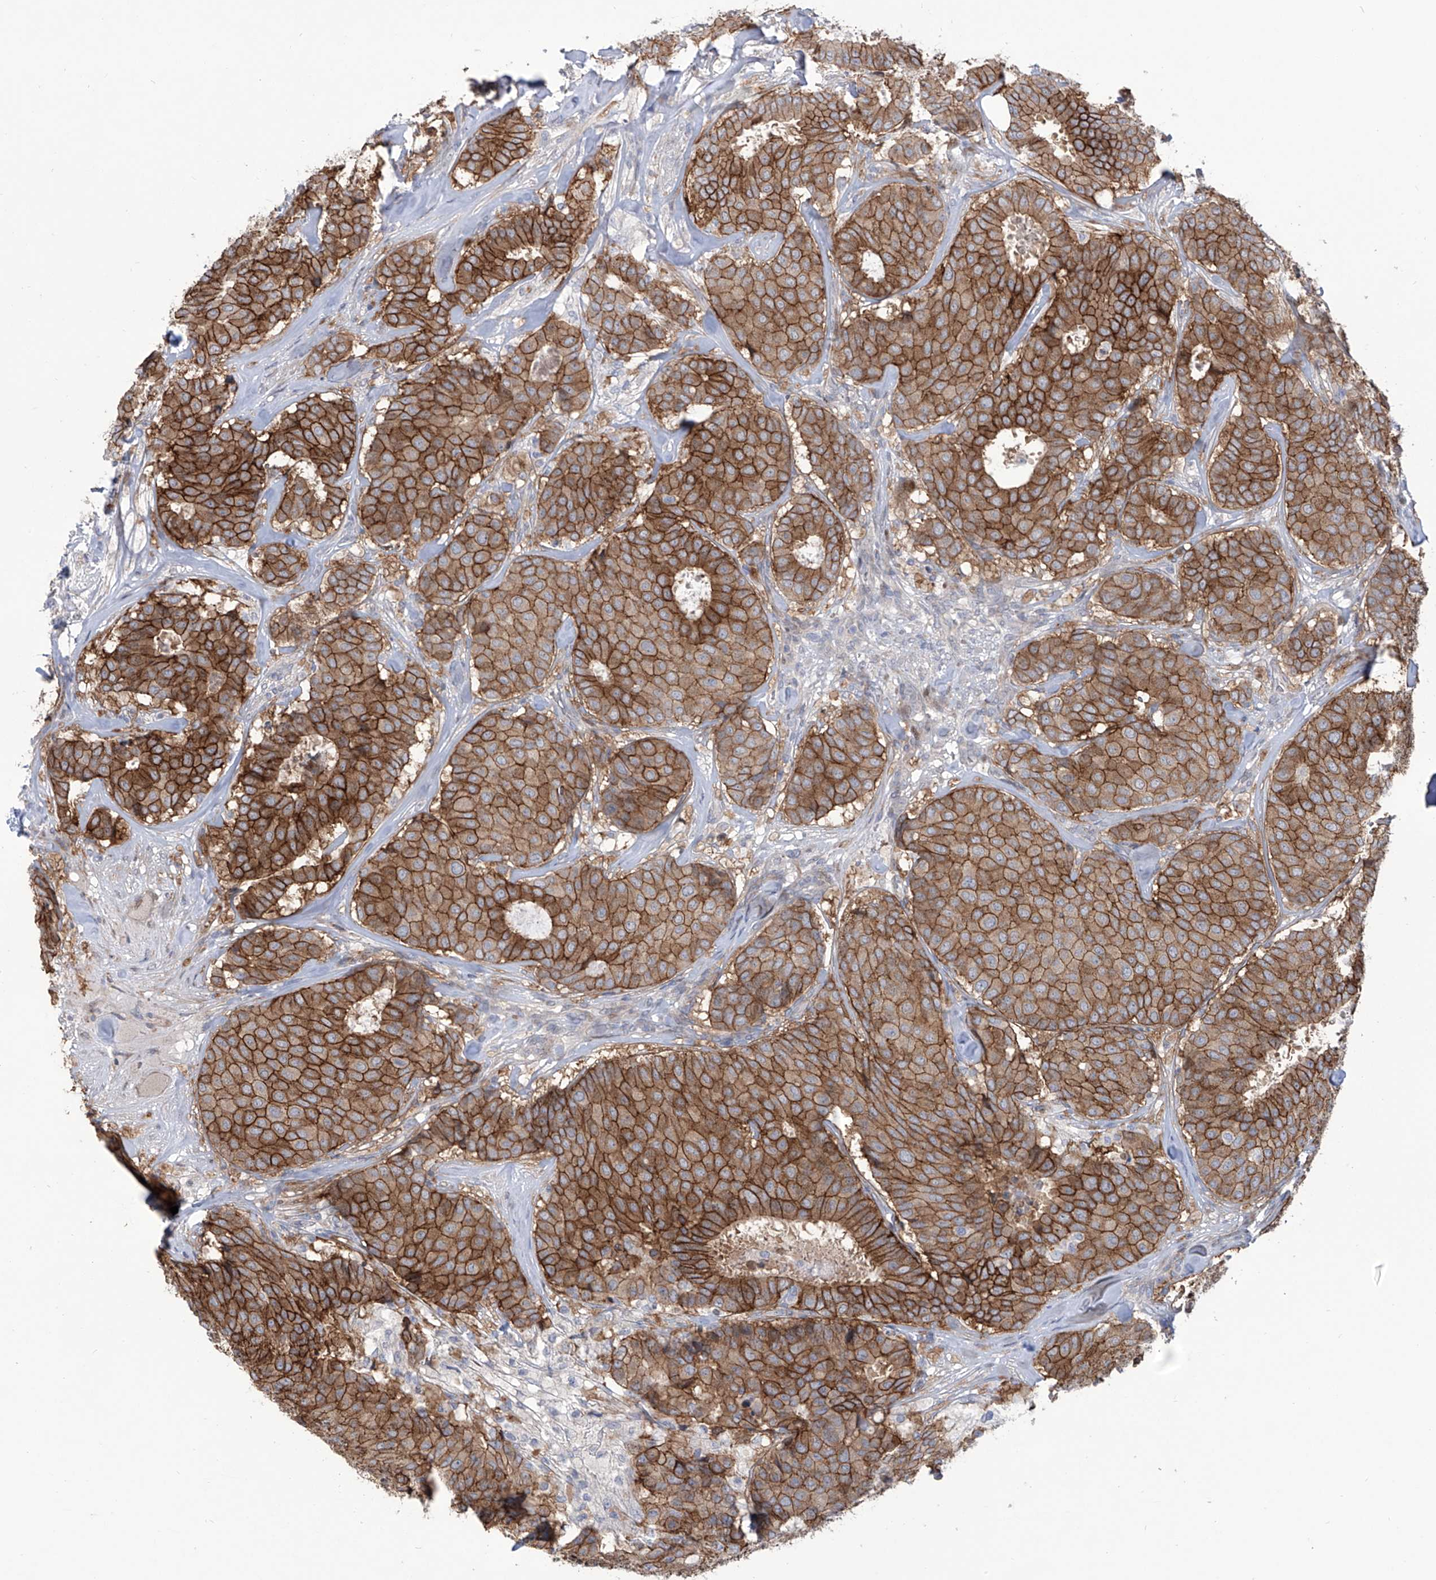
{"staining": {"intensity": "strong", "quantity": ">75%", "location": "cytoplasmic/membranous"}, "tissue": "breast cancer", "cell_type": "Tumor cells", "image_type": "cancer", "snomed": [{"axis": "morphology", "description": "Duct carcinoma"}, {"axis": "topography", "description": "Breast"}], "caption": "An IHC image of tumor tissue is shown. Protein staining in brown shows strong cytoplasmic/membranous positivity in breast cancer within tumor cells.", "gene": "LRRC1", "patient": {"sex": "female", "age": 75}}